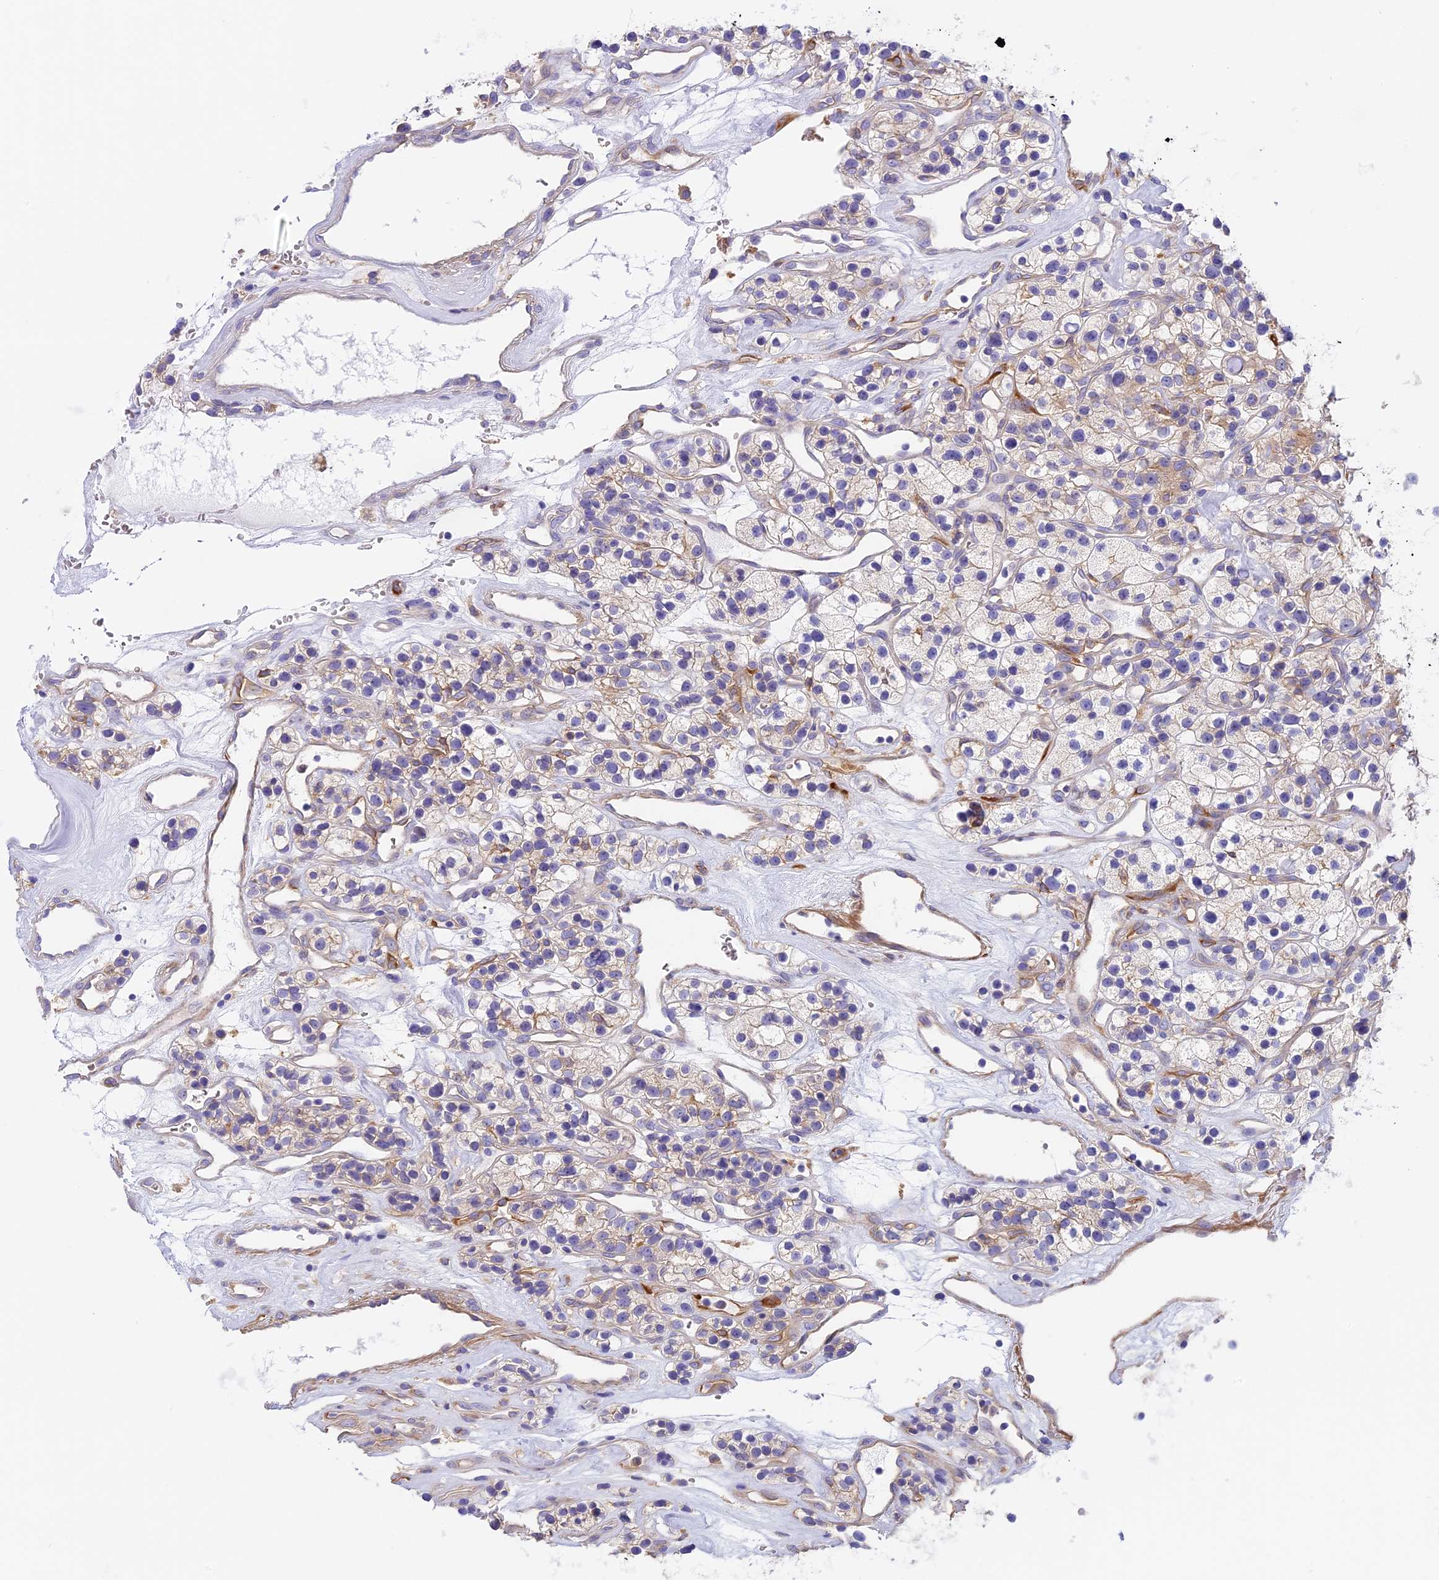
{"staining": {"intensity": "weak", "quantity": "25%-75%", "location": "cytoplasmic/membranous"}, "tissue": "renal cancer", "cell_type": "Tumor cells", "image_type": "cancer", "snomed": [{"axis": "morphology", "description": "Adenocarcinoma, NOS"}, {"axis": "topography", "description": "Kidney"}], "caption": "Human renal adenocarcinoma stained for a protein (brown) reveals weak cytoplasmic/membranous positive staining in about 25%-75% of tumor cells.", "gene": "HOMER3", "patient": {"sex": "female", "age": 57}}